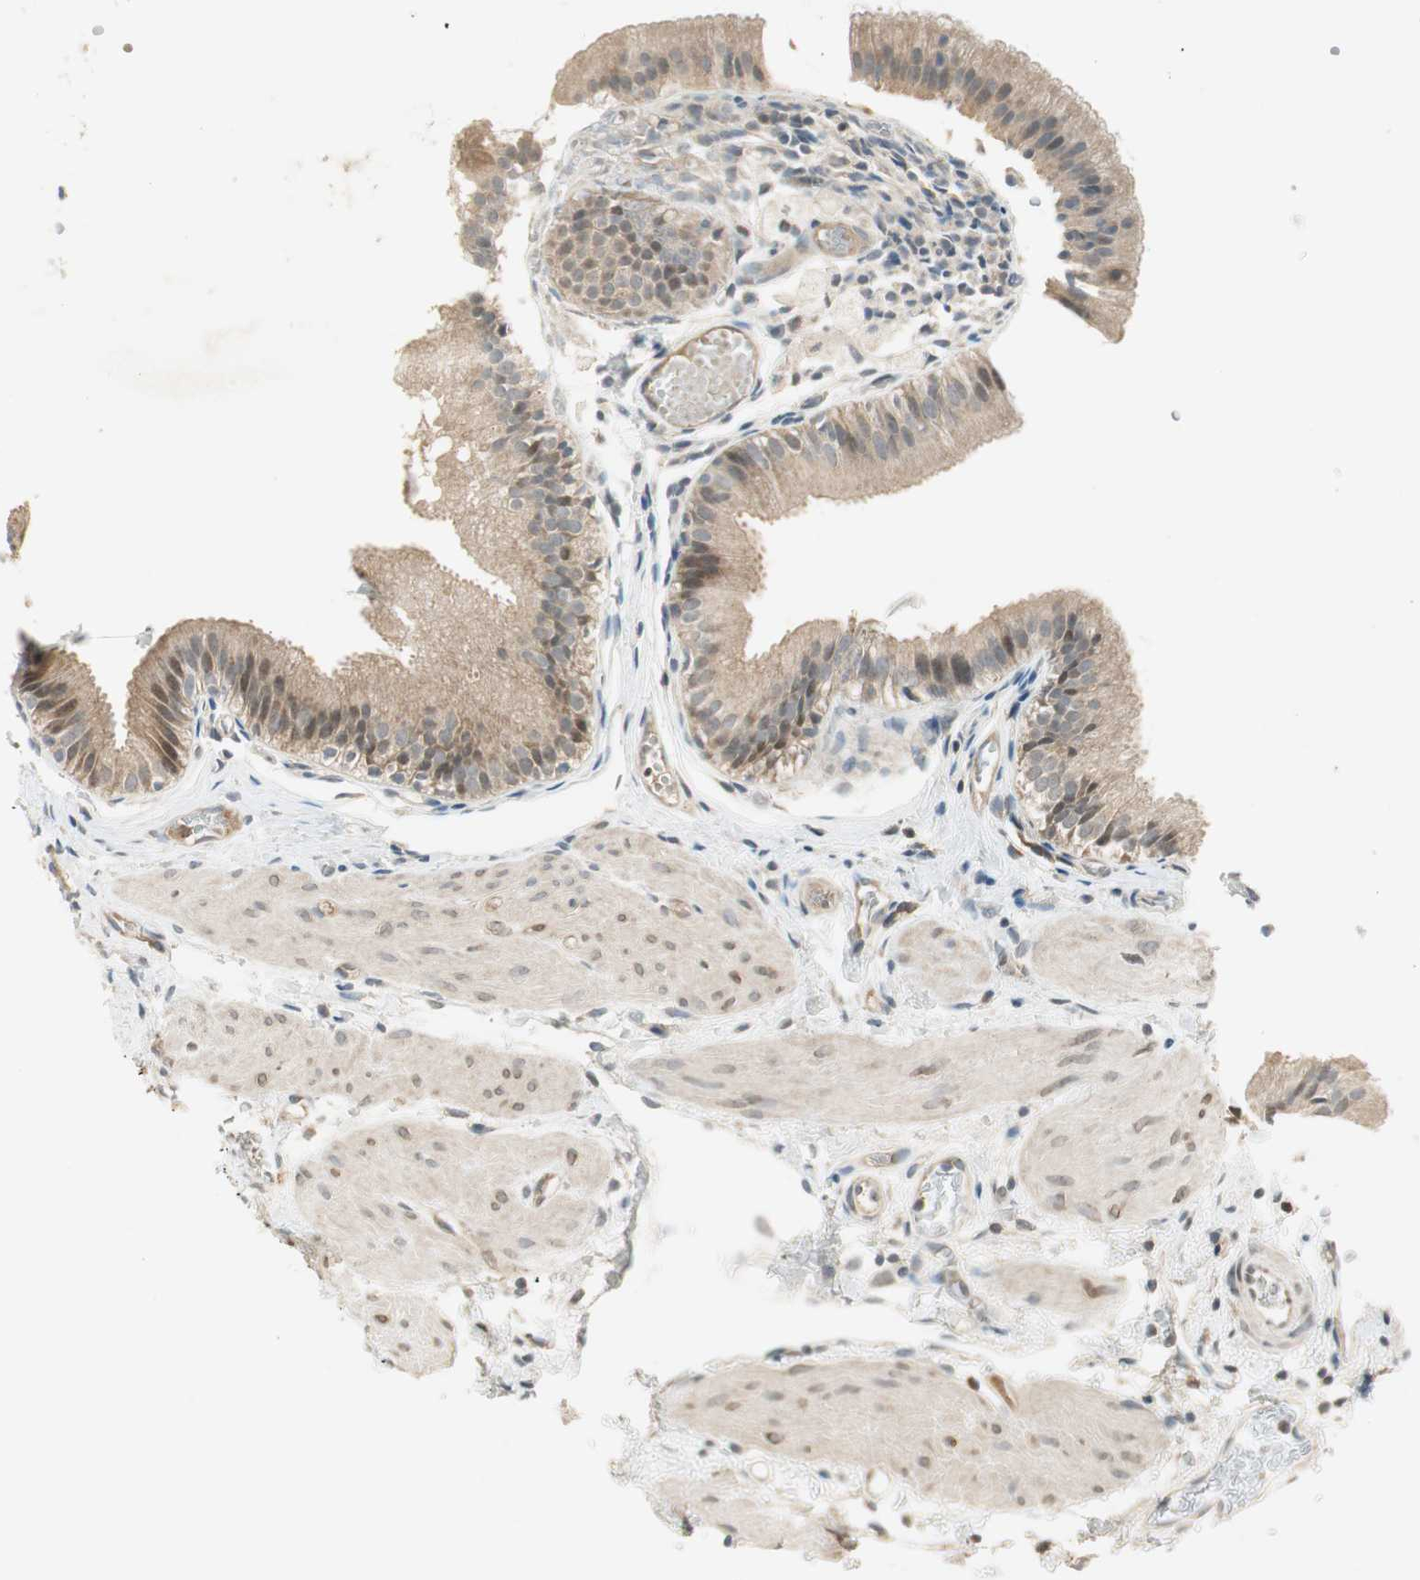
{"staining": {"intensity": "moderate", "quantity": ">75%", "location": "cytoplasmic/membranous,nuclear"}, "tissue": "gallbladder", "cell_type": "Glandular cells", "image_type": "normal", "snomed": [{"axis": "morphology", "description": "Normal tissue, NOS"}, {"axis": "topography", "description": "Gallbladder"}], "caption": "Moderate cytoplasmic/membranous,nuclear staining is appreciated in approximately >75% of glandular cells in normal gallbladder.", "gene": "USP2", "patient": {"sex": "female", "age": 26}}